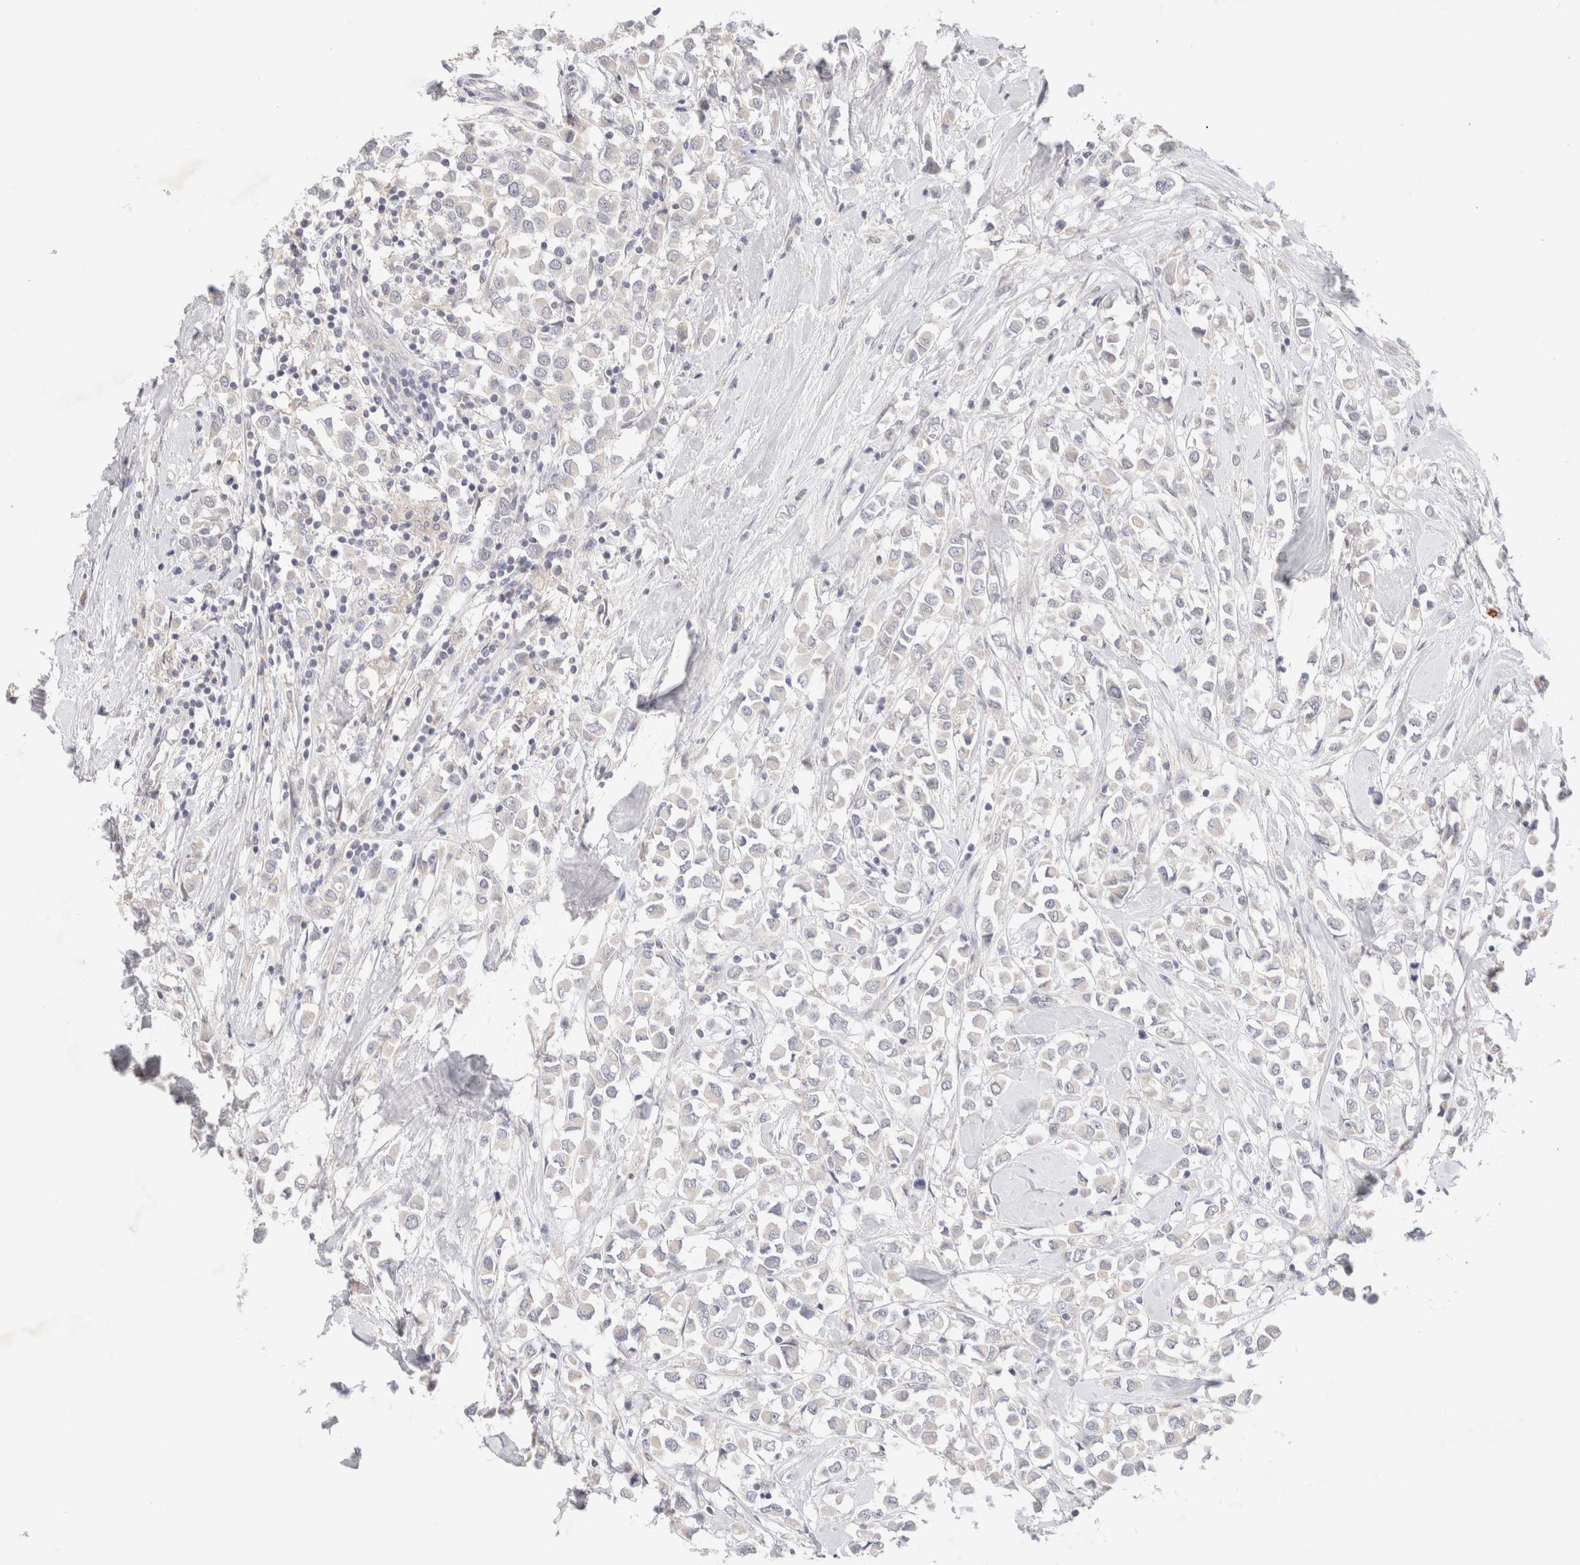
{"staining": {"intensity": "negative", "quantity": "none", "location": "none"}, "tissue": "breast cancer", "cell_type": "Tumor cells", "image_type": "cancer", "snomed": [{"axis": "morphology", "description": "Duct carcinoma"}, {"axis": "topography", "description": "Breast"}], "caption": "A high-resolution photomicrograph shows immunohistochemistry (IHC) staining of breast invasive ductal carcinoma, which displays no significant staining in tumor cells.", "gene": "SPATA20", "patient": {"sex": "female", "age": 61}}